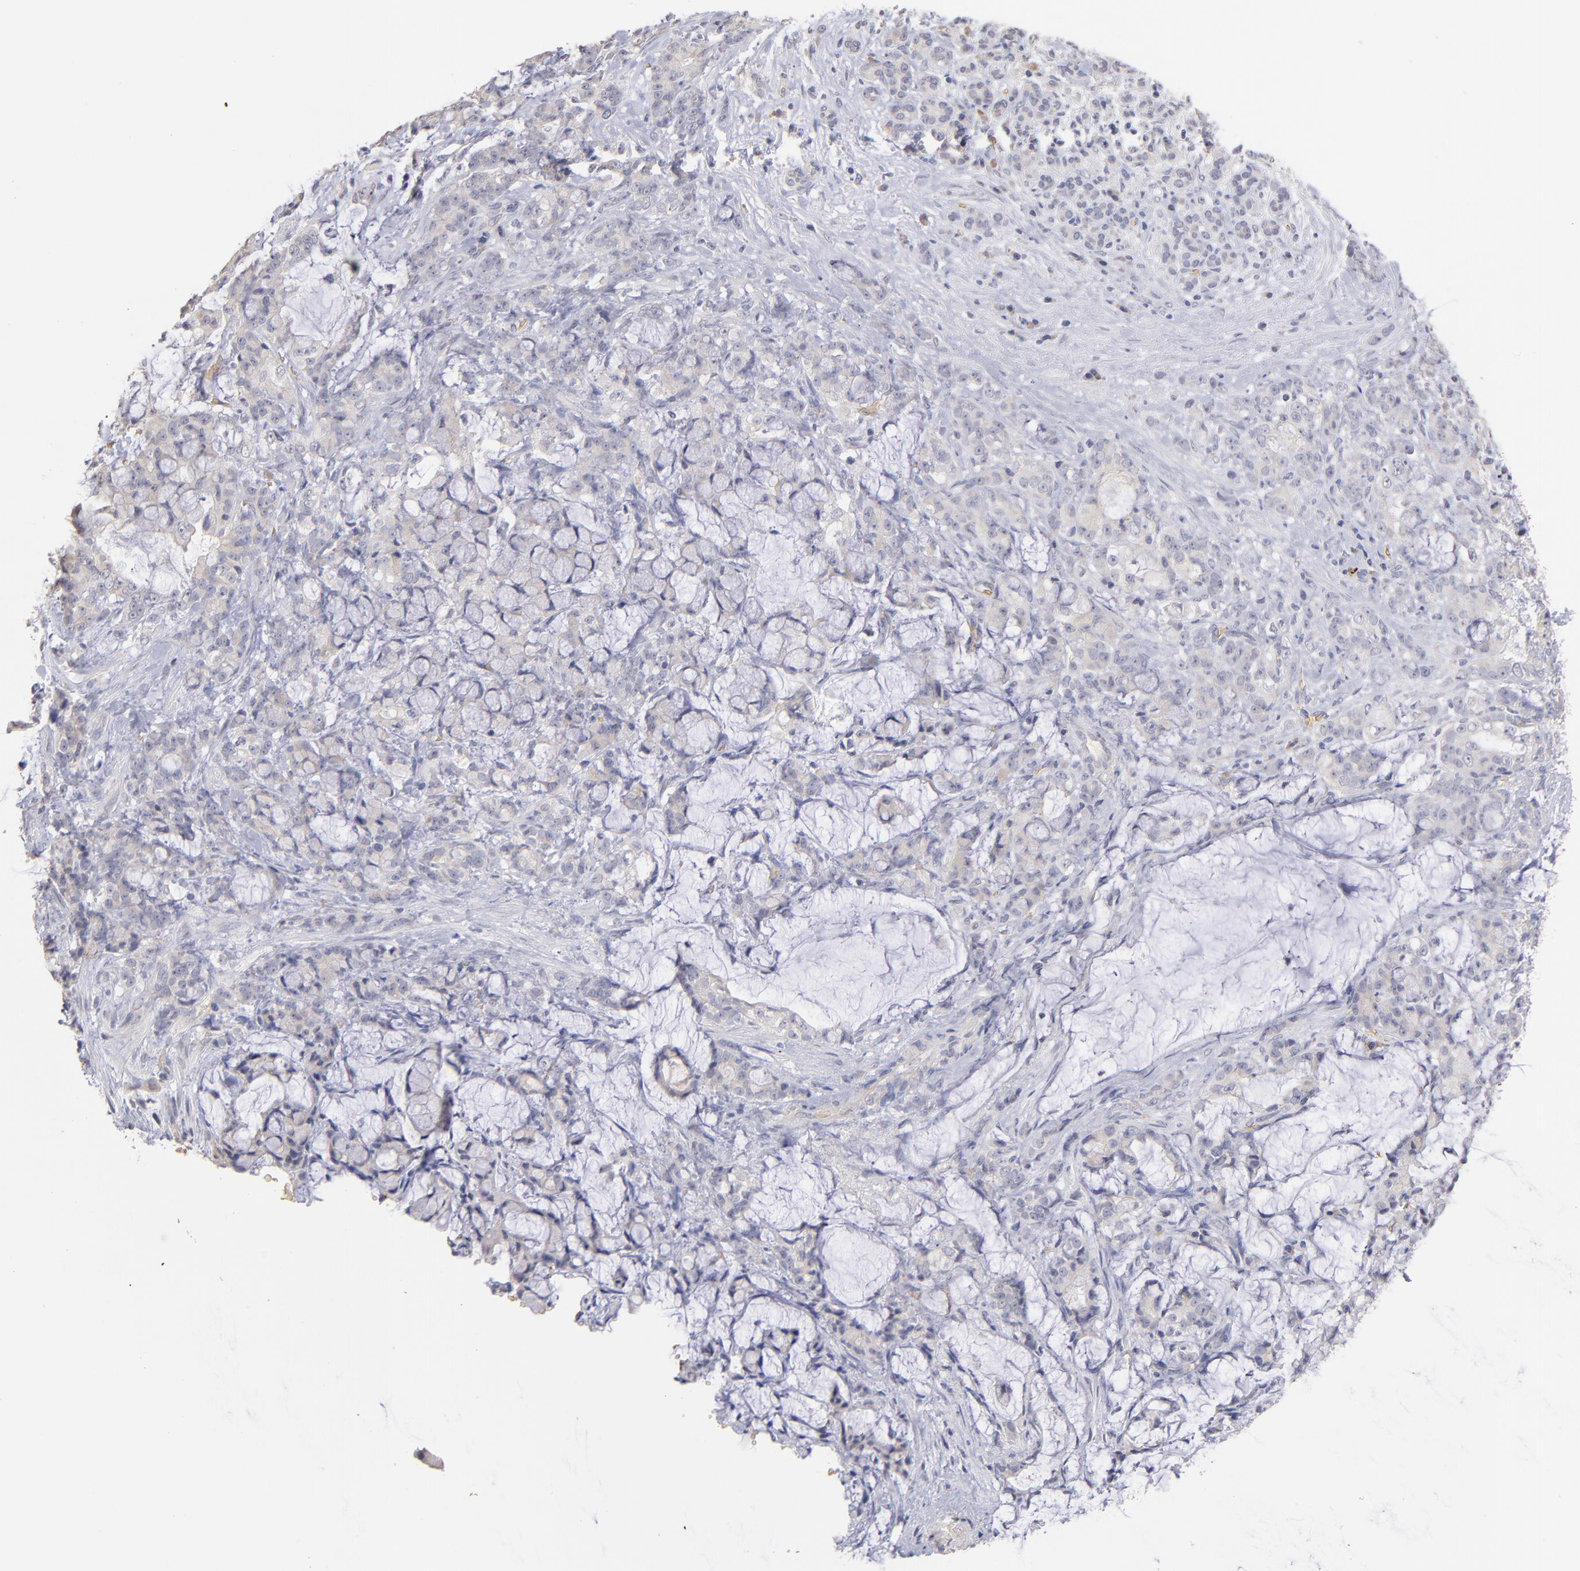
{"staining": {"intensity": "negative", "quantity": "none", "location": "none"}, "tissue": "pancreatic cancer", "cell_type": "Tumor cells", "image_type": "cancer", "snomed": [{"axis": "morphology", "description": "Adenocarcinoma, NOS"}, {"axis": "topography", "description": "Pancreas"}], "caption": "Immunohistochemistry of human pancreatic adenocarcinoma shows no expression in tumor cells.", "gene": "F13B", "patient": {"sex": "female", "age": 73}}